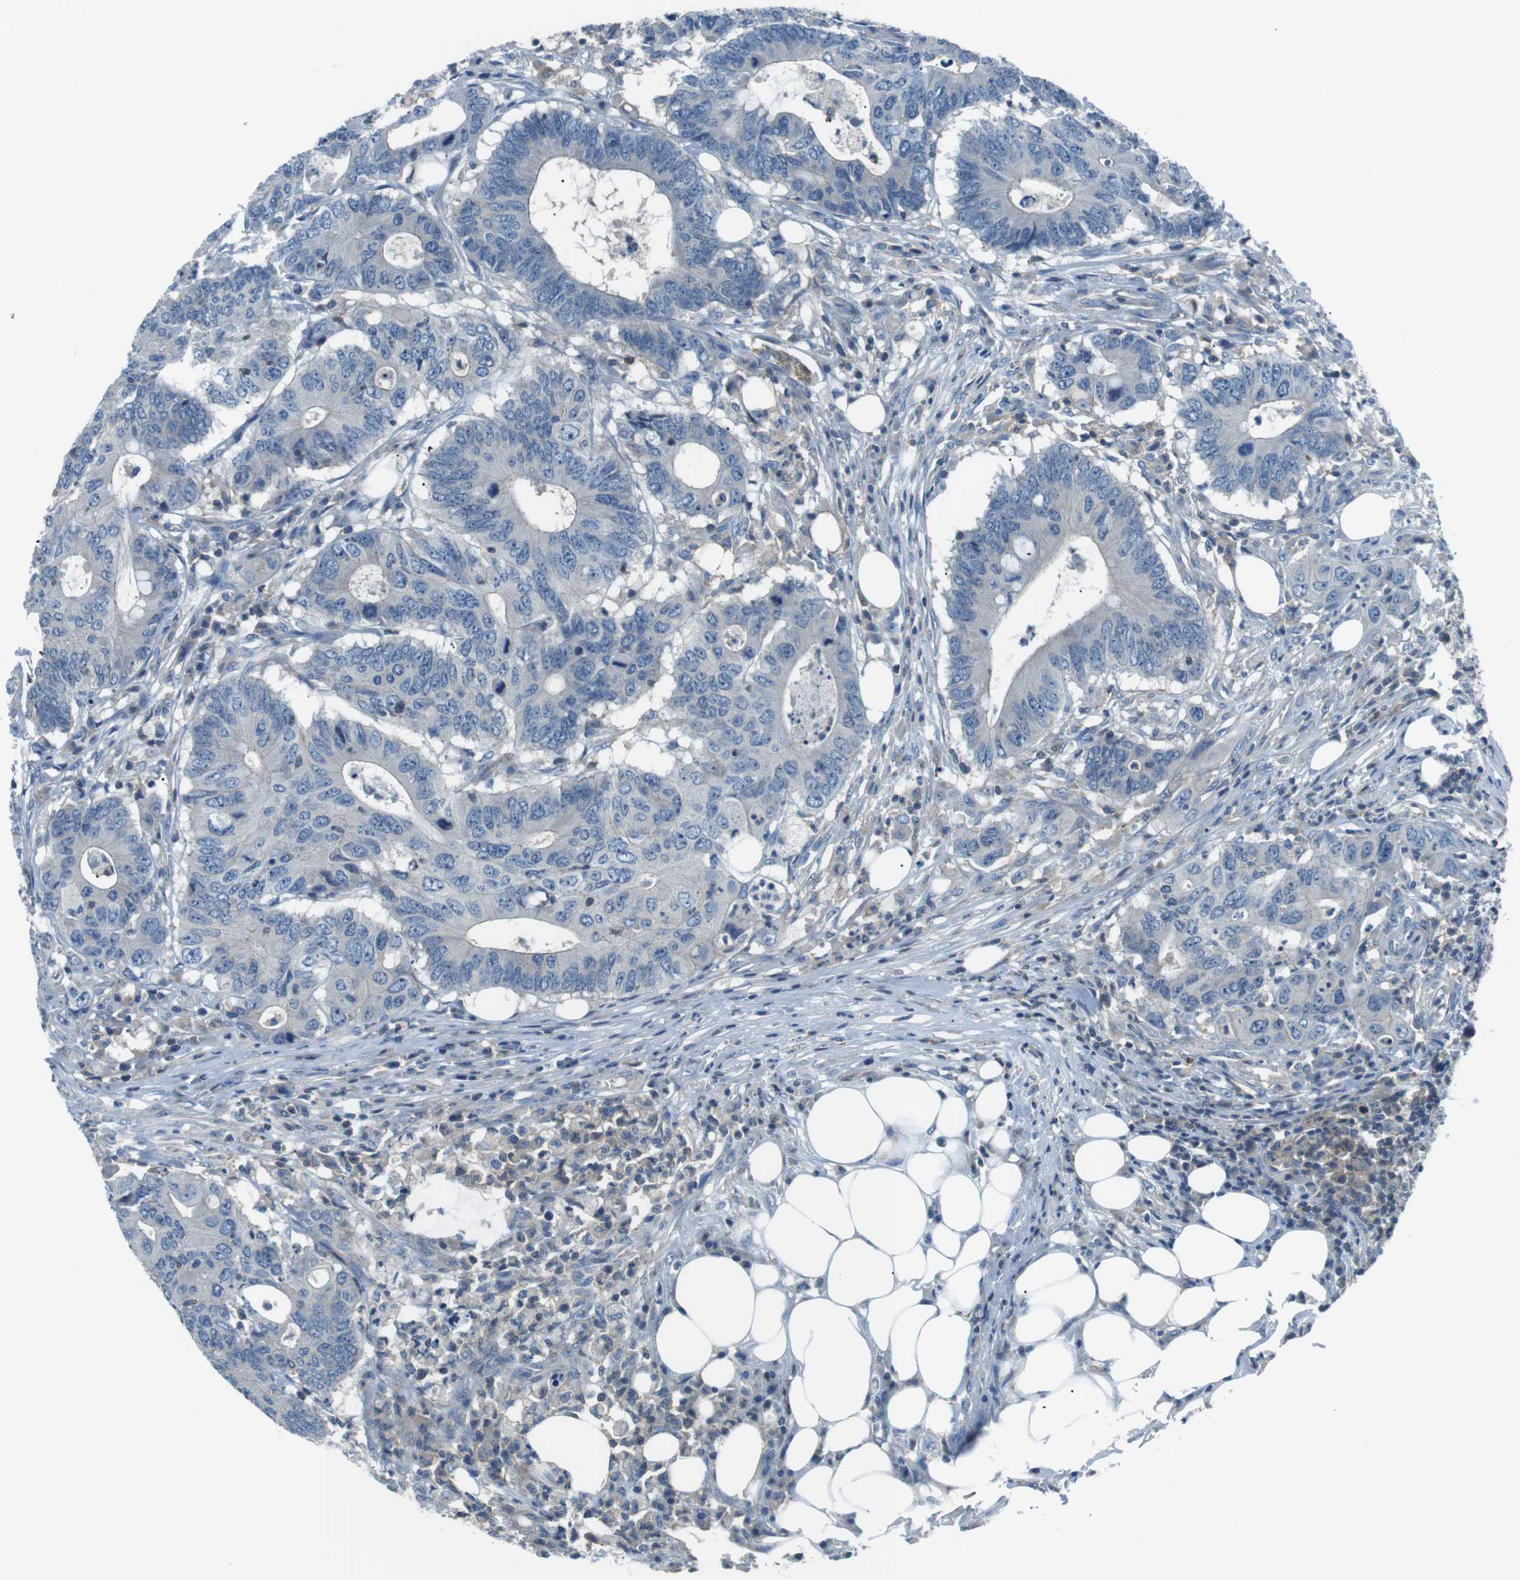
{"staining": {"intensity": "negative", "quantity": "none", "location": "none"}, "tissue": "colorectal cancer", "cell_type": "Tumor cells", "image_type": "cancer", "snomed": [{"axis": "morphology", "description": "Adenocarcinoma, NOS"}, {"axis": "topography", "description": "Colon"}], "caption": "This micrograph is of colorectal cancer (adenocarcinoma) stained with IHC to label a protein in brown with the nuclei are counter-stained blue. There is no staining in tumor cells.", "gene": "ARVCF", "patient": {"sex": "male", "age": 71}}